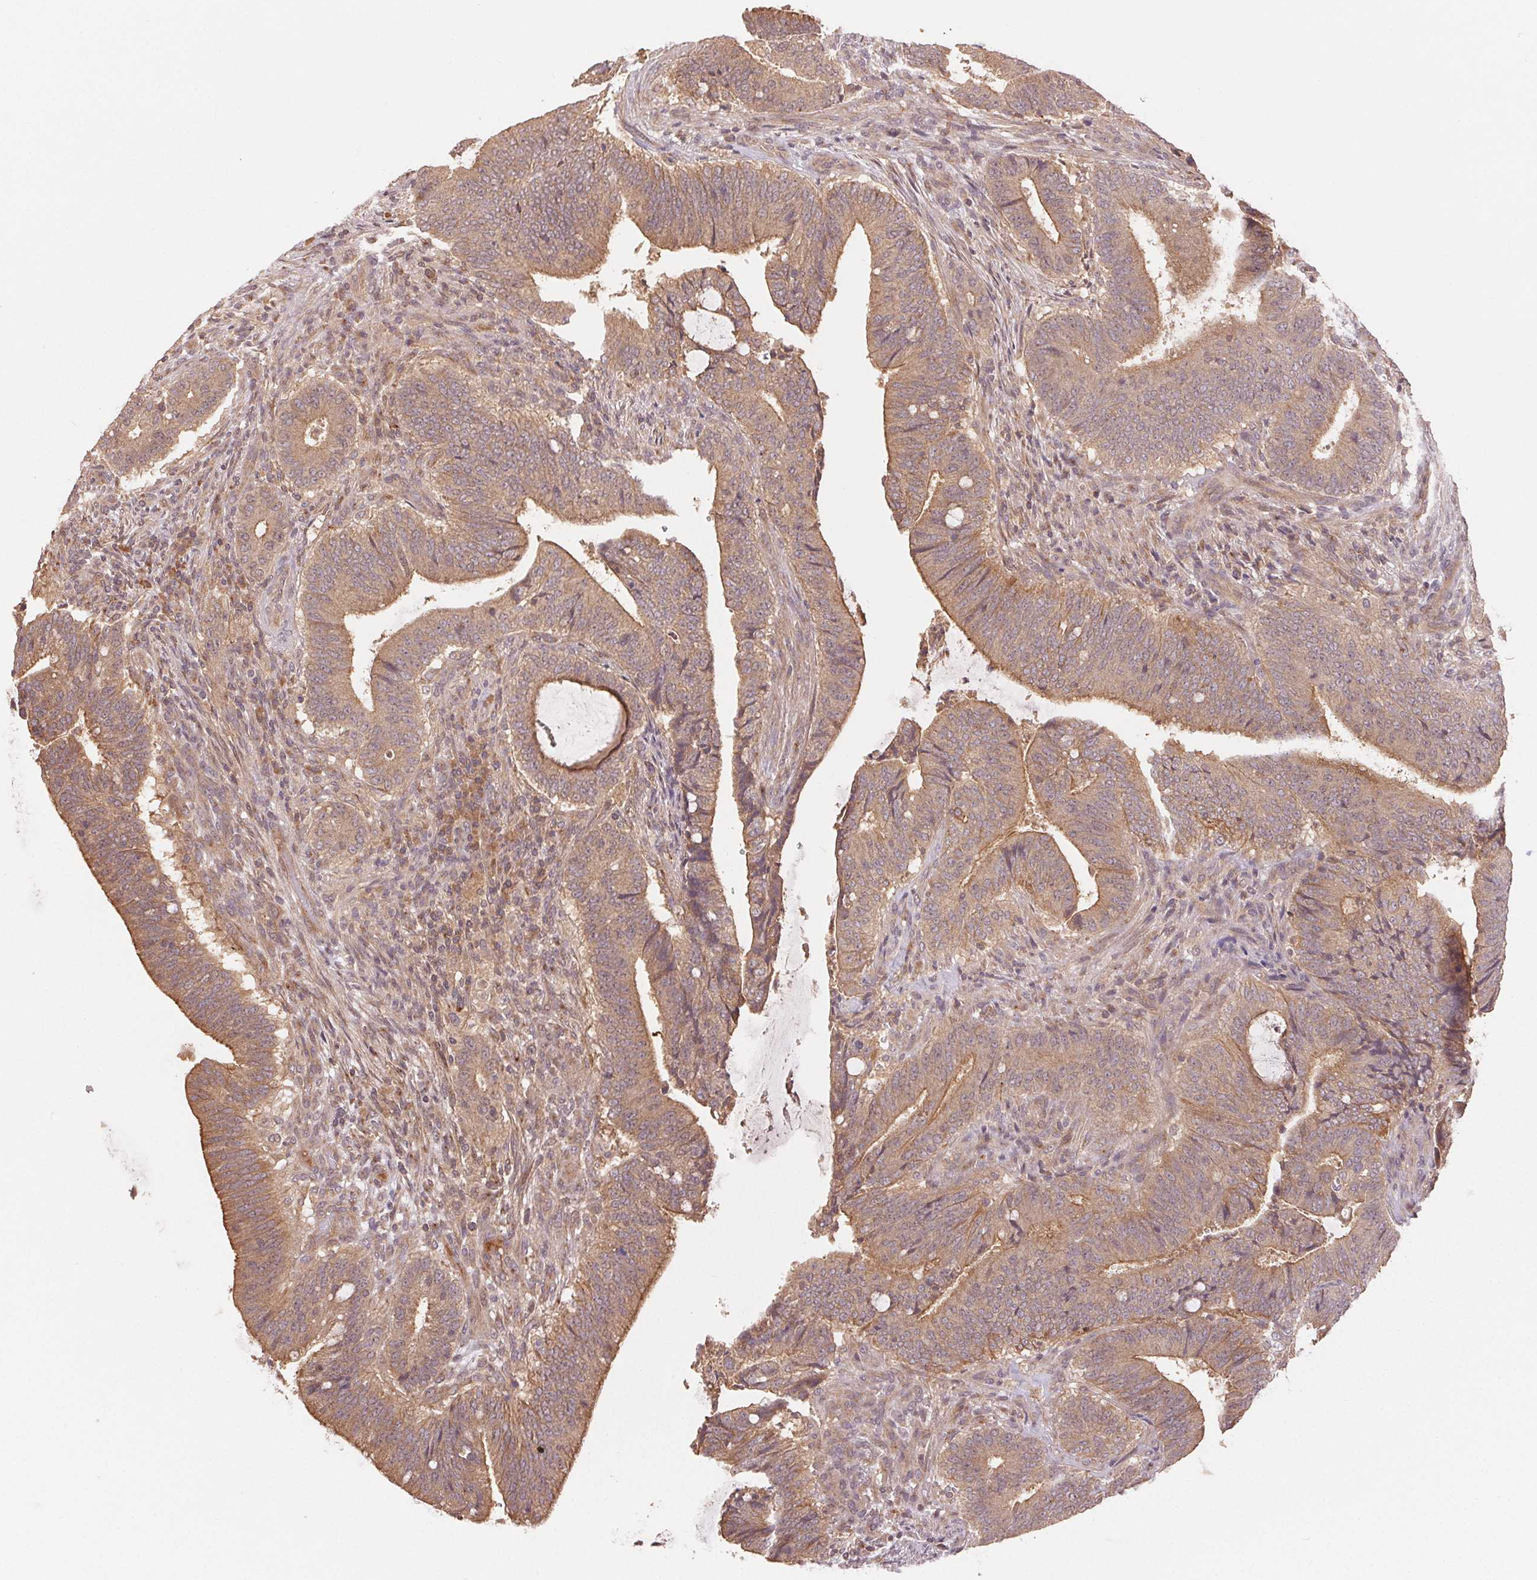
{"staining": {"intensity": "moderate", "quantity": ">75%", "location": "cytoplasmic/membranous"}, "tissue": "colorectal cancer", "cell_type": "Tumor cells", "image_type": "cancer", "snomed": [{"axis": "morphology", "description": "Adenocarcinoma, NOS"}, {"axis": "topography", "description": "Colon"}], "caption": "Colorectal cancer (adenocarcinoma) stained with immunohistochemistry (IHC) reveals moderate cytoplasmic/membranous staining in about >75% of tumor cells.", "gene": "MAPKAPK2", "patient": {"sex": "female", "age": 43}}